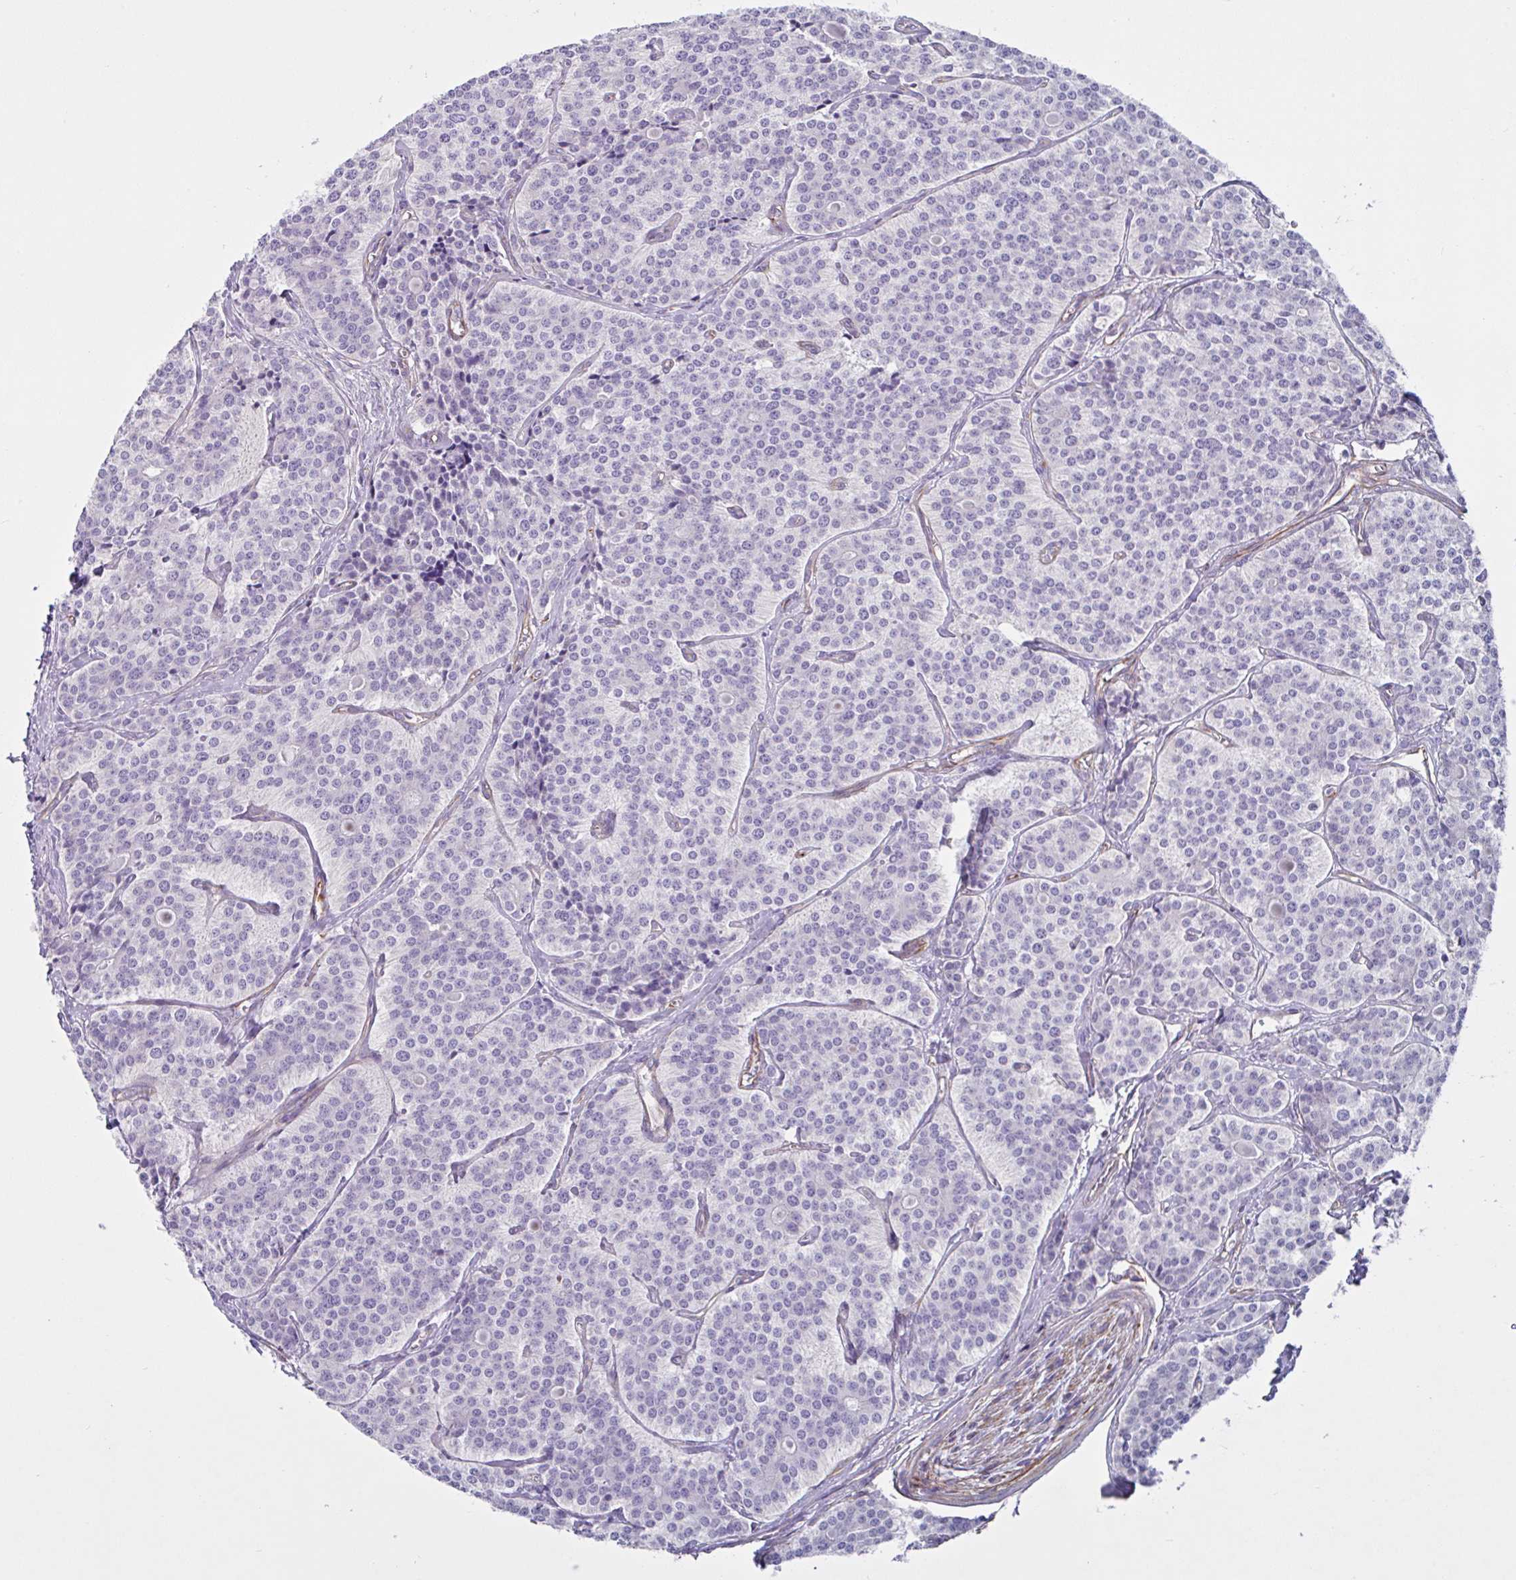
{"staining": {"intensity": "negative", "quantity": "none", "location": "none"}, "tissue": "carcinoid", "cell_type": "Tumor cells", "image_type": "cancer", "snomed": [{"axis": "morphology", "description": "Carcinoid, malignant, NOS"}, {"axis": "topography", "description": "Small intestine"}], "caption": "High power microscopy image of an IHC histopathology image of carcinoid, revealing no significant staining in tumor cells. (DAB immunohistochemistry, high magnification).", "gene": "TMEM86B", "patient": {"sex": "male", "age": 63}}